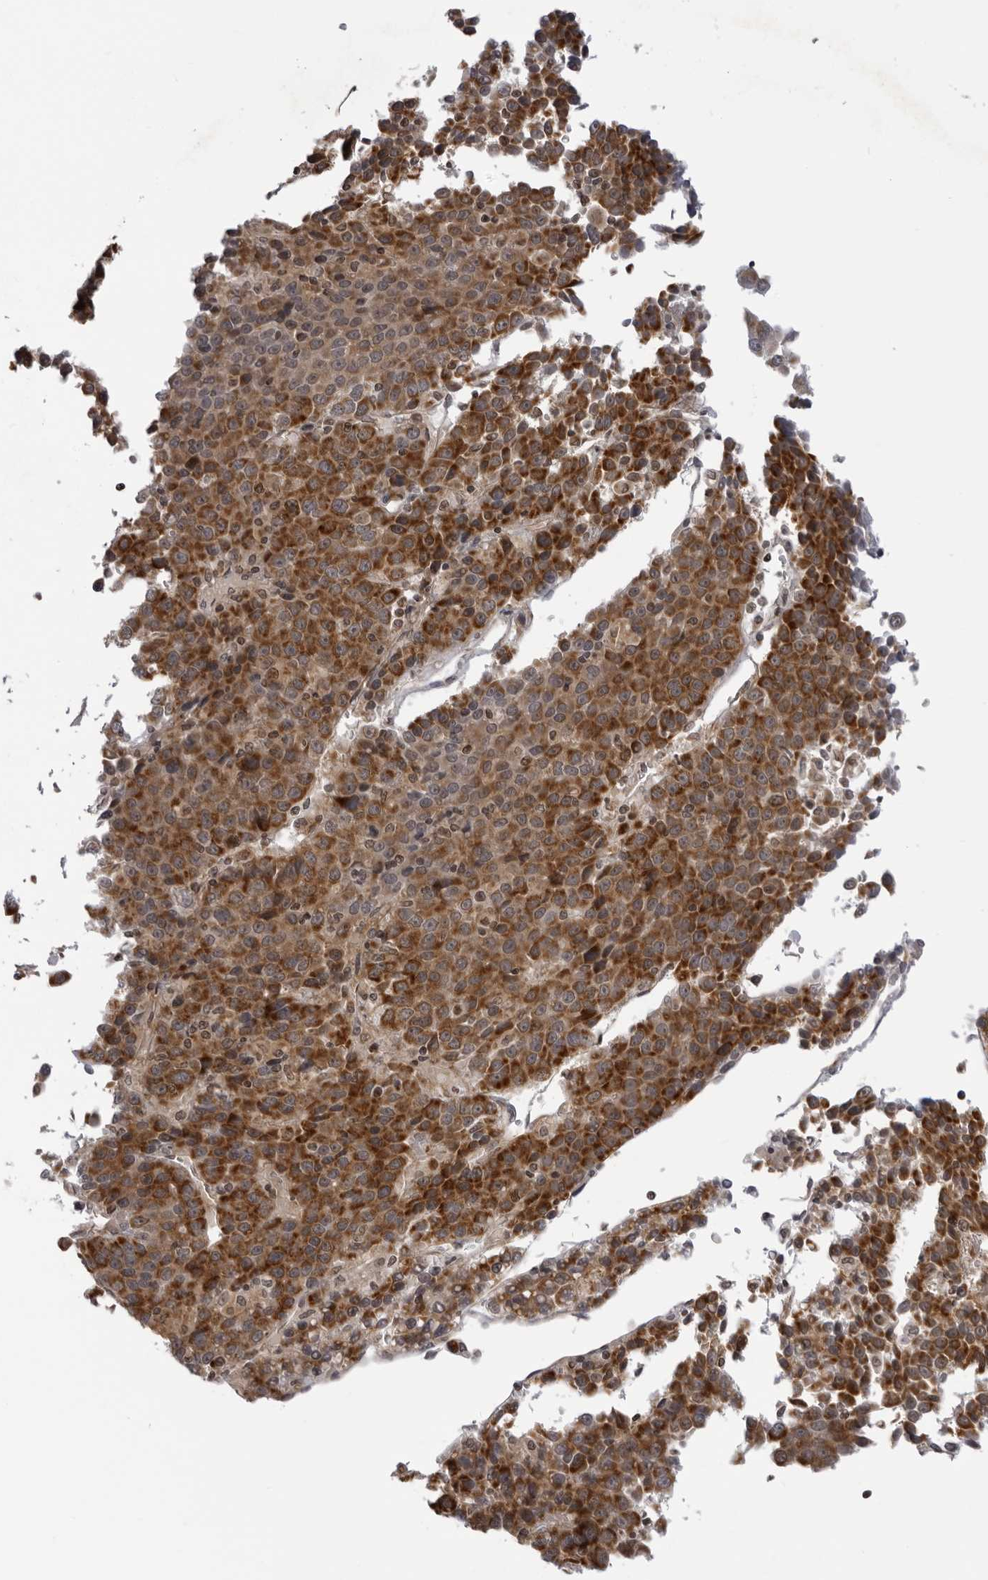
{"staining": {"intensity": "strong", "quantity": ">75%", "location": "cytoplasmic/membranous"}, "tissue": "liver cancer", "cell_type": "Tumor cells", "image_type": "cancer", "snomed": [{"axis": "morphology", "description": "Carcinoma, Hepatocellular, NOS"}, {"axis": "topography", "description": "Liver"}], "caption": "IHC (DAB) staining of human liver cancer displays strong cytoplasmic/membranous protein expression in about >75% of tumor cells.", "gene": "MRPS15", "patient": {"sex": "female", "age": 53}}